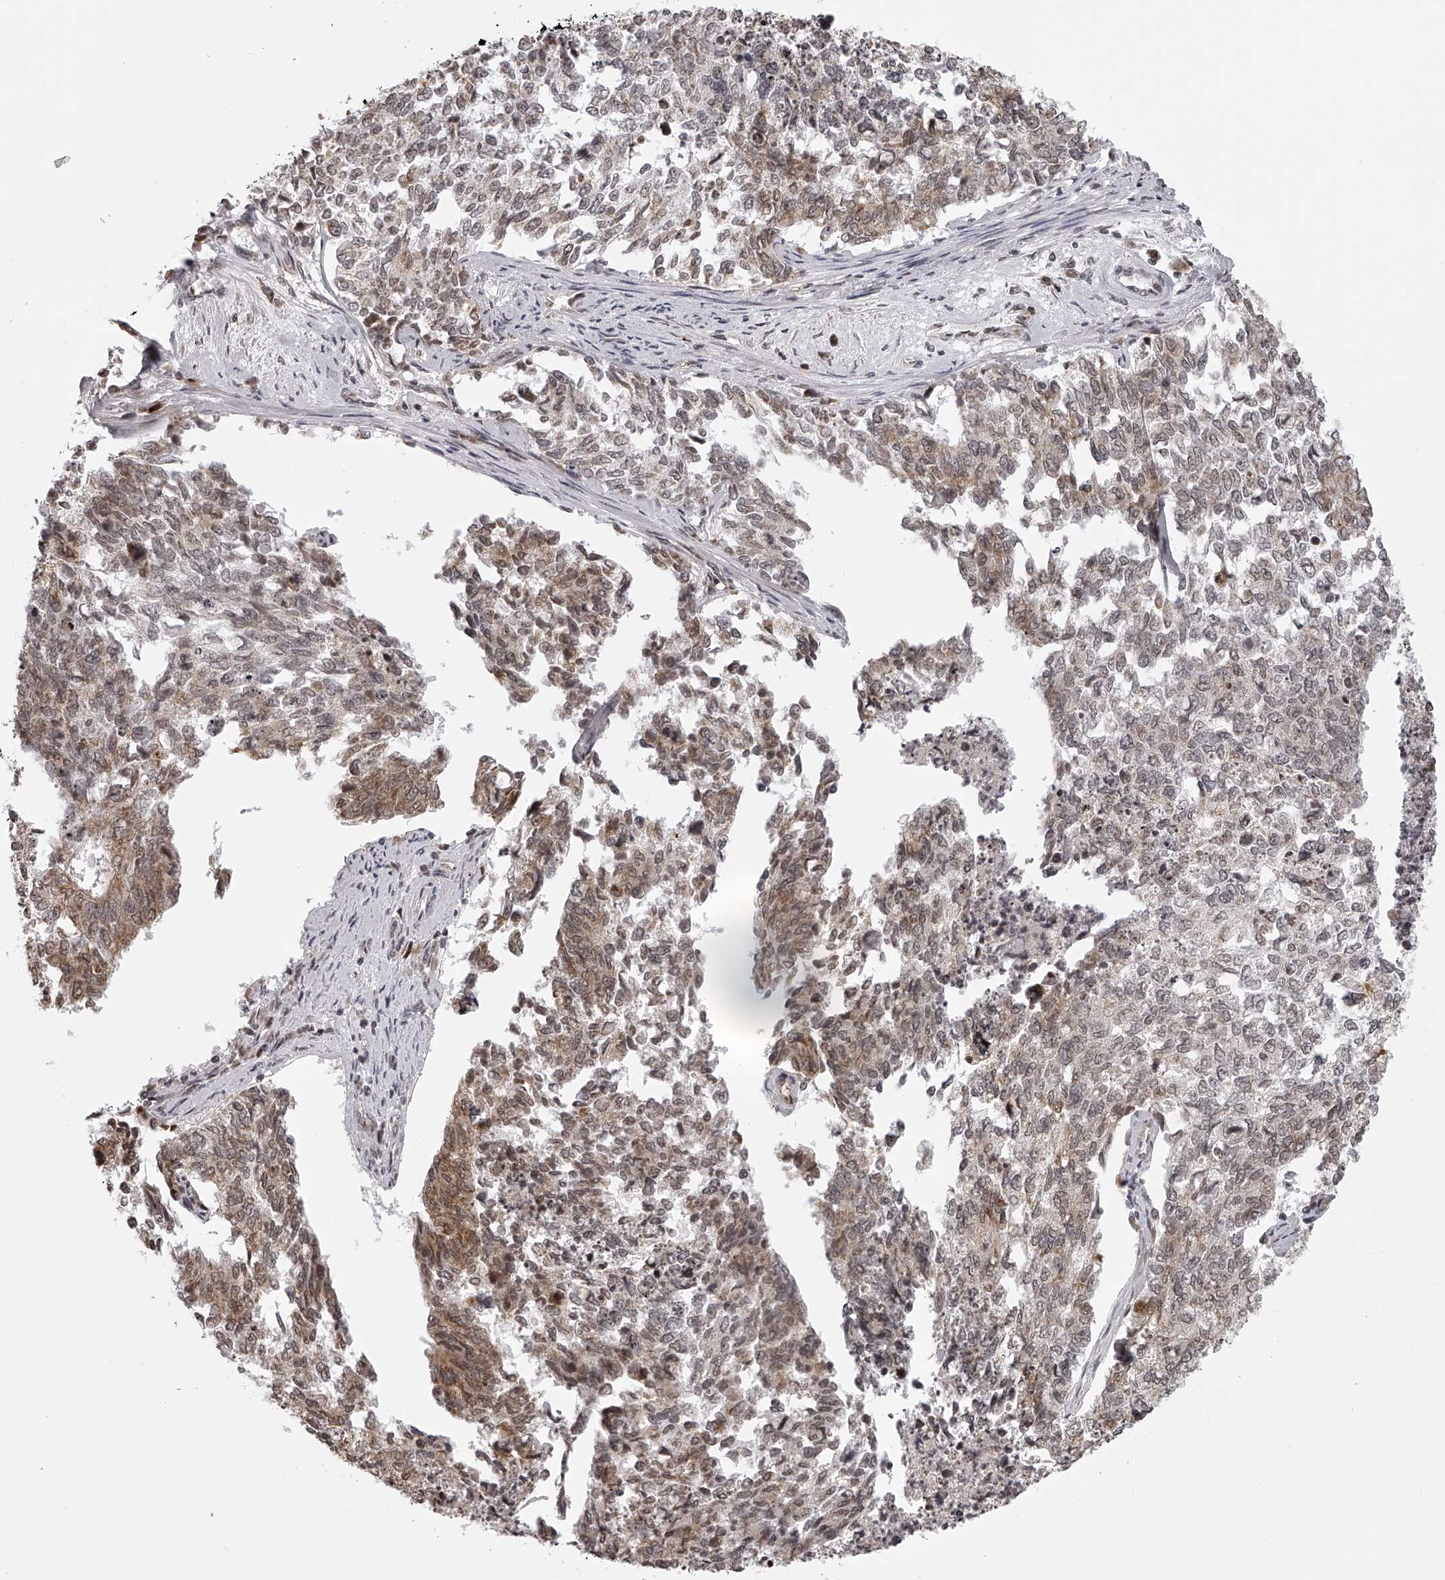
{"staining": {"intensity": "moderate", "quantity": "<25%", "location": "cytoplasmic/membranous,nuclear"}, "tissue": "cervical cancer", "cell_type": "Tumor cells", "image_type": "cancer", "snomed": [{"axis": "morphology", "description": "Squamous cell carcinoma, NOS"}, {"axis": "topography", "description": "Cervix"}], "caption": "Immunohistochemistry (IHC) micrograph of neoplastic tissue: cervical cancer (squamous cell carcinoma) stained using immunohistochemistry (IHC) exhibits low levels of moderate protein expression localized specifically in the cytoplasmic/membranous and nuclear of tumor cells, appearing as a cytoplasmic/membranous and nuclear brown color.", "gene": "ODF2L", "patient": {"sex": "female", "age": 63}}